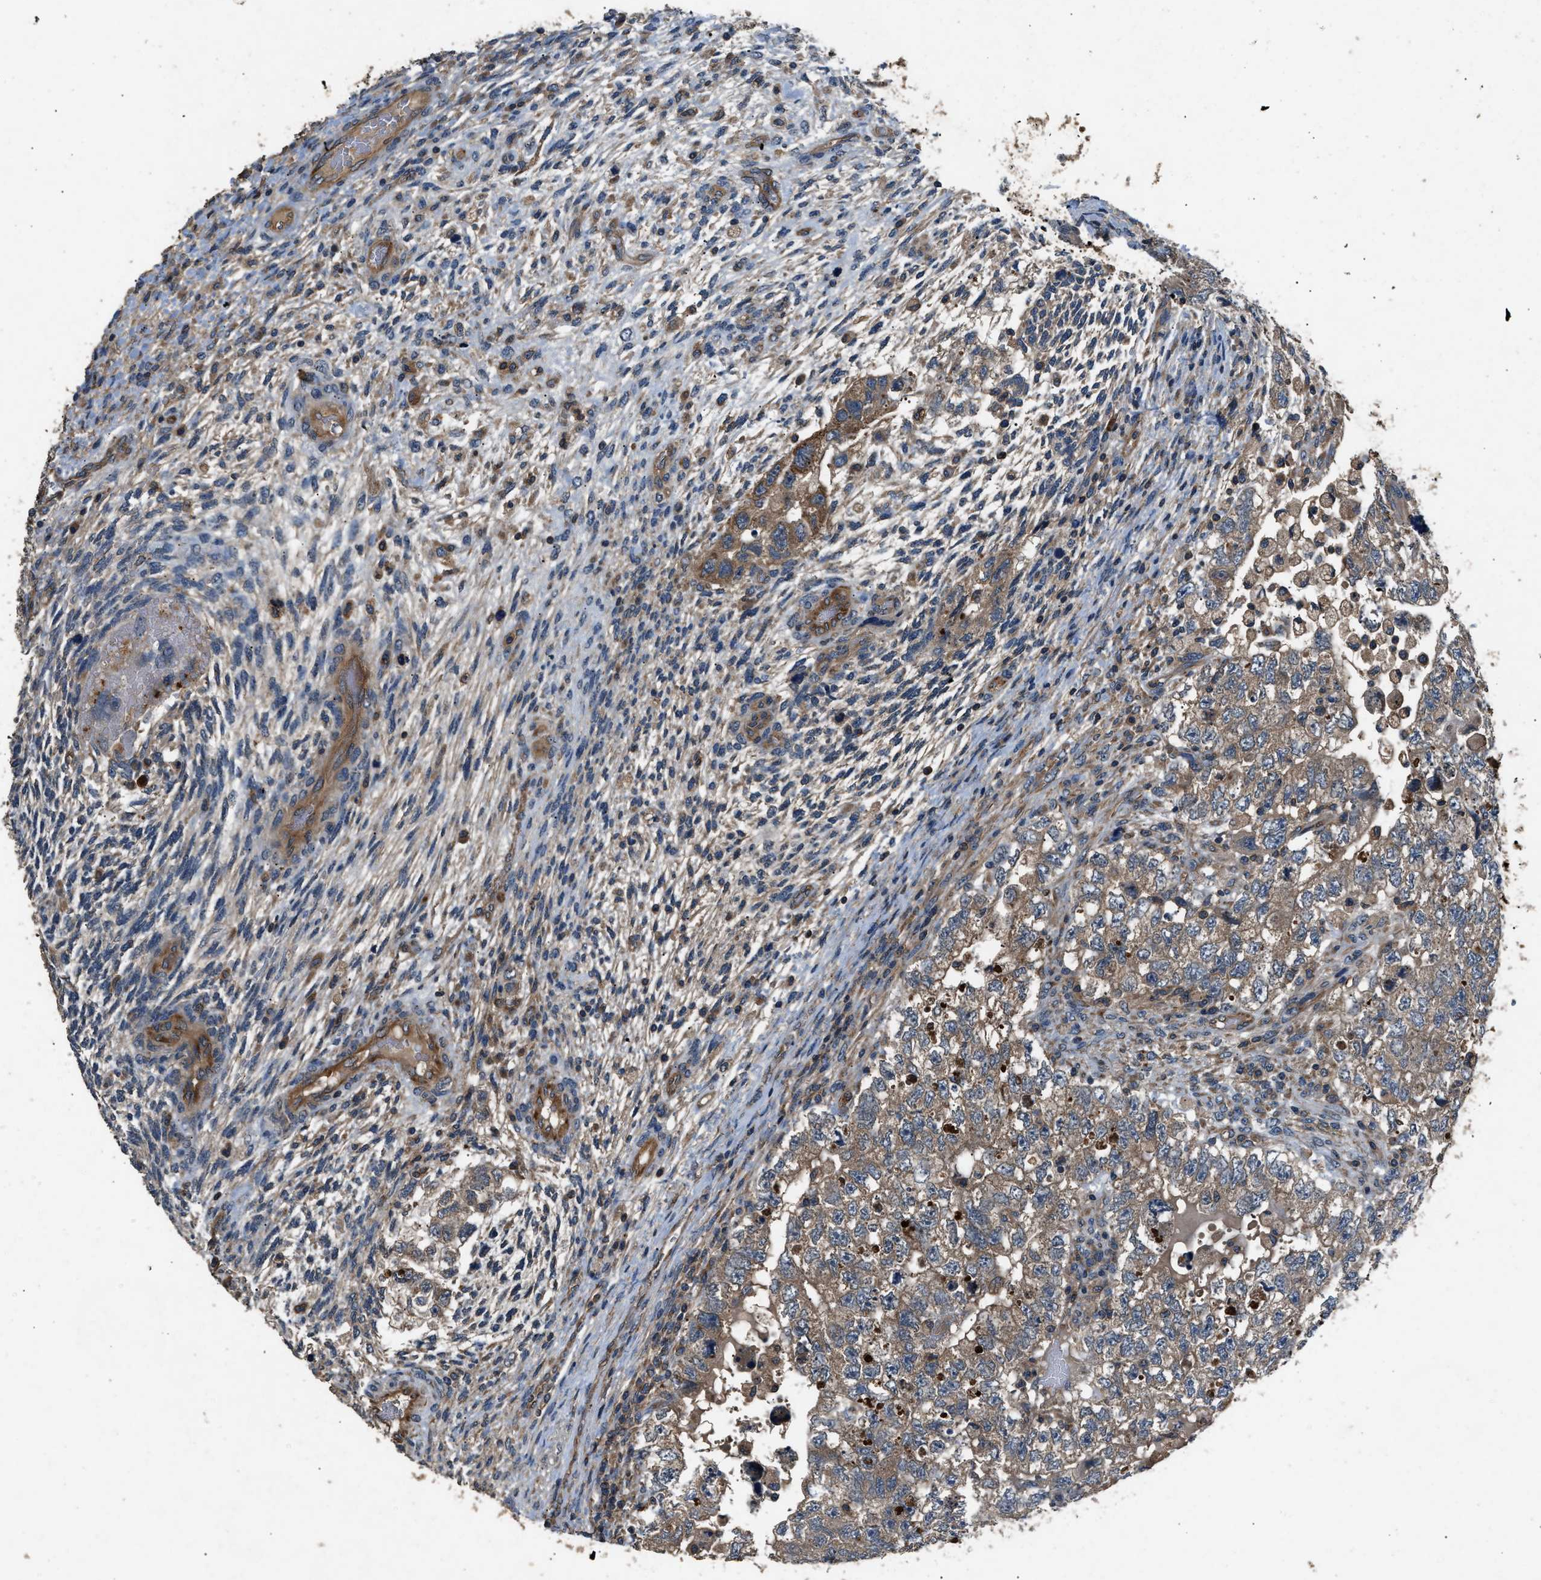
{"staining": {"intensity": "weak", "quantity": "25%-75%", "location": "cytoplasmic/membranous"}, "tissue": "testis cancer", "cell_type": "Tumor cells", "image_type": "cancer", "snomed": [{"axis": "morphology", "description": "Carcinoma, Embryonal, NOS"}, {"axis": "topography", "description": "Testis"}], "caption": "Brown immunohistochemical staining in testis cancer displays weak cytoplasmic/membranous expression in about 25%-75% of tumor cells. The protein of interest is stained brown, and the nuclei are stained in blue (DAB (3,3'-diaminobenzidine) IHC with brightfield microscopy, high magnification).", "gene": "PPID", "patient": {"sex": "male", "age": 36}}